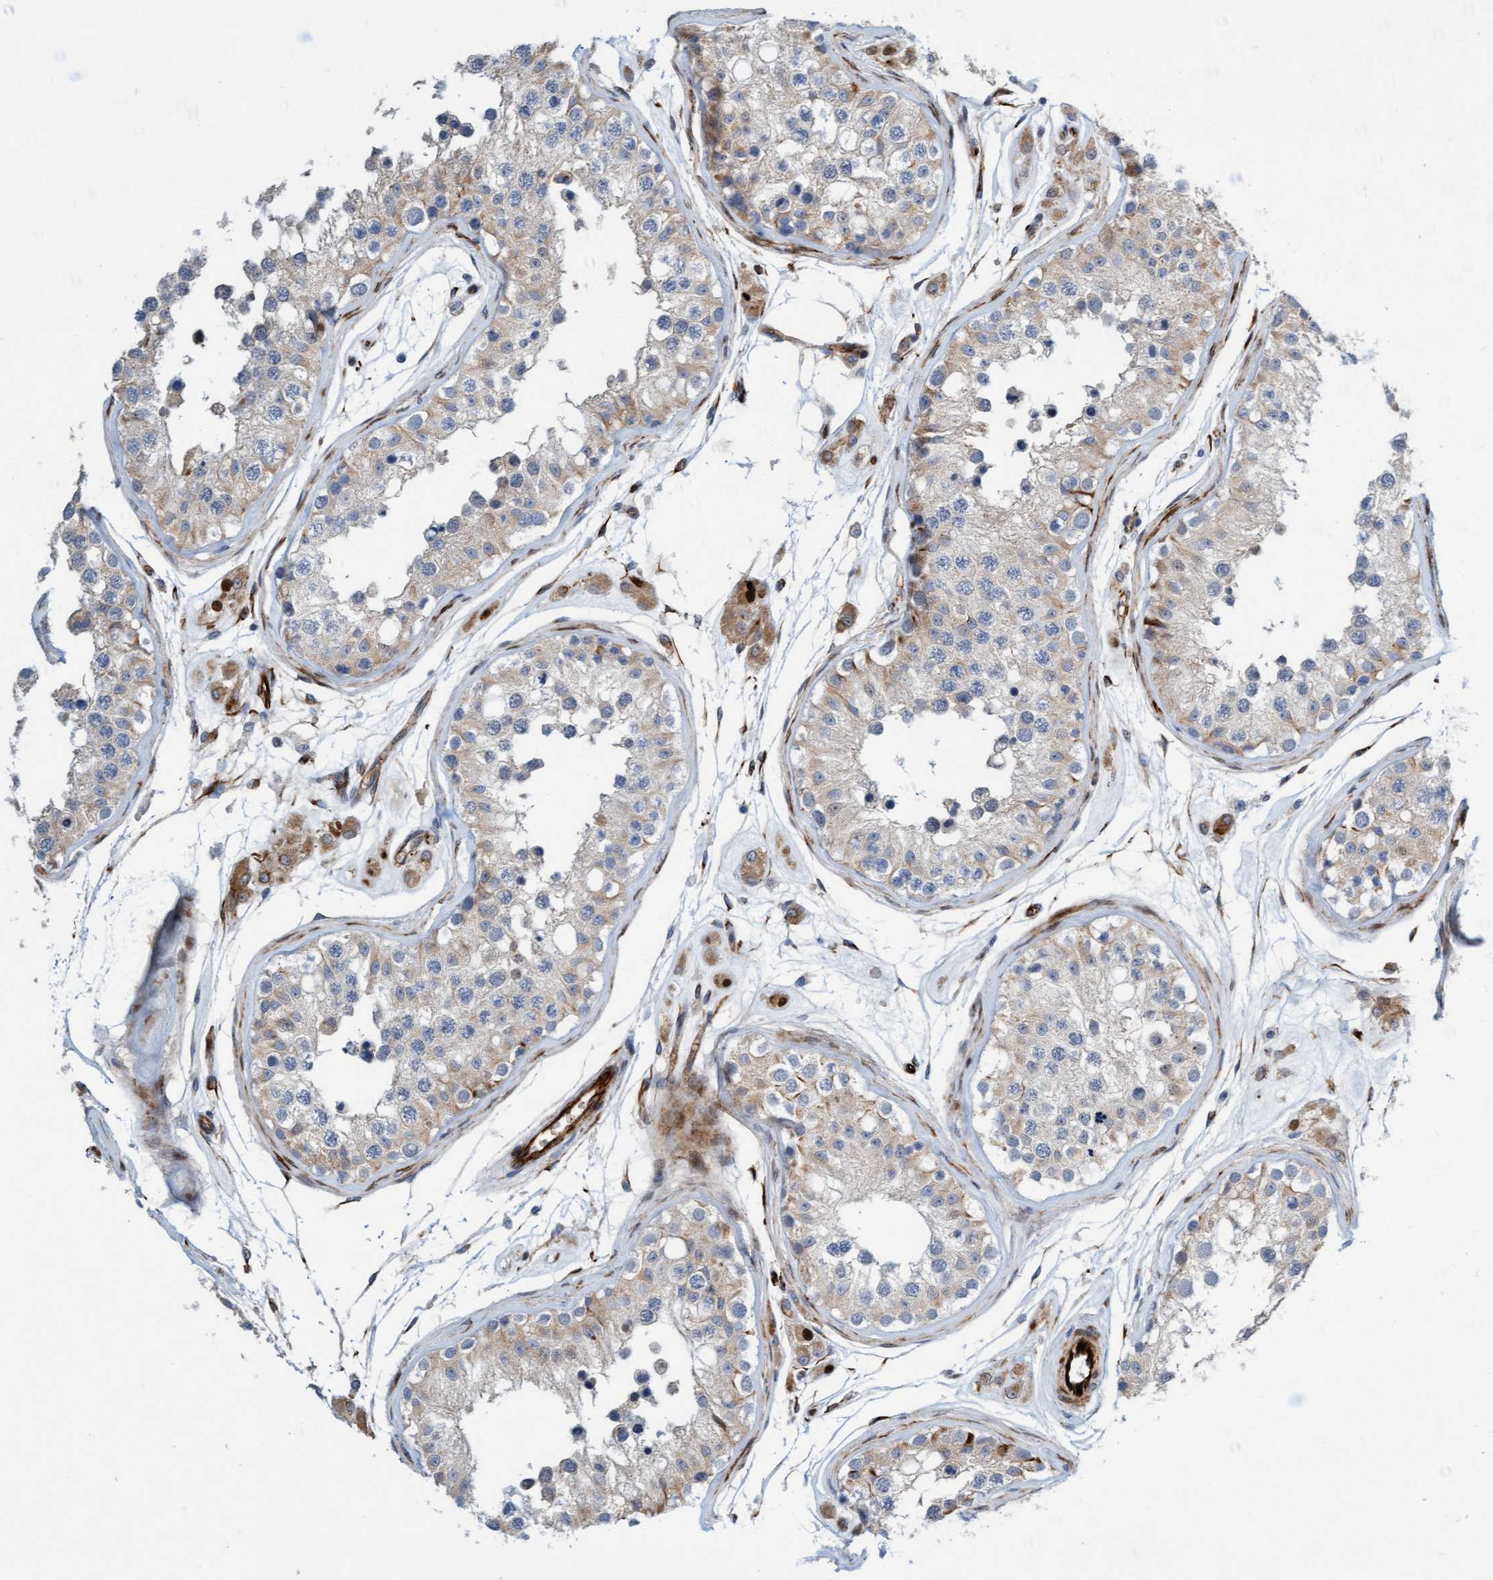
{"staining": {"intensity": "weak", "quantity": "25%-75%", "location": "cytoplasmic/membranous"}, "tissue": "testis", "cell_type": "Cells in seminiferous ducts", "image_type": "normal", "snomed": [{"axis": "morphology", "description": "Normal tissue, NOS"}, {"axis": "morphology", "description": "Adenocarcinoma, metastatic, NOS"}, {"axis": "topography", "description": "Testis"}], "caption": "DAB (3,3'-diaminobenzidine) immunohistochemical staining of normal testis displays weak cytoplasmic/membranous protein expression in about 25%-75% of cells in seminiferous ducts. Nuclei are stained in blue.", "gene": "POLG2", "patient": {"sex": "male", "age": 26}}